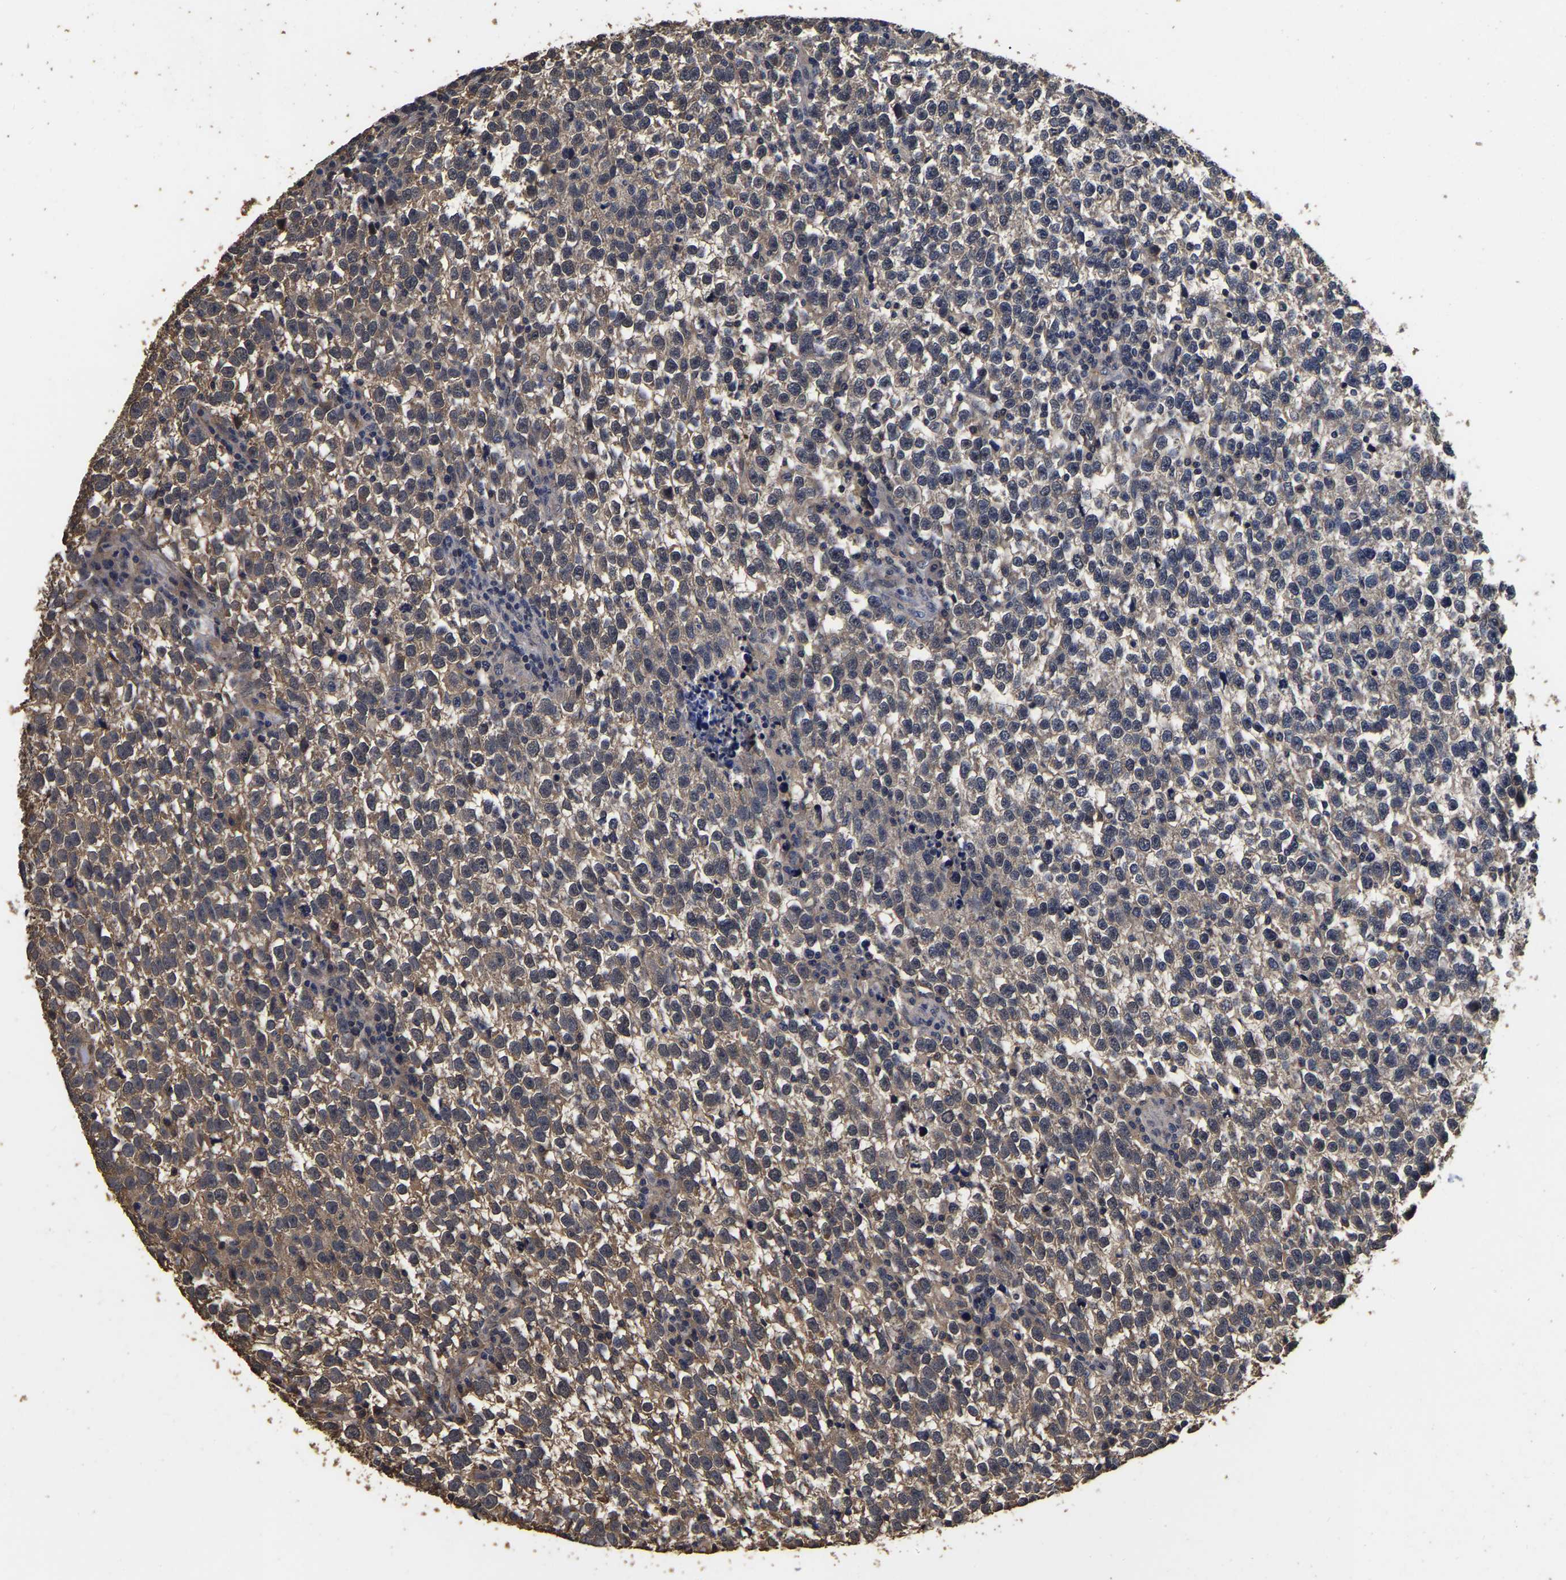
{"staining": {"intensity": "weak", "quantity": ">75%", "location": "cytoplasmic/membranous"}, "tissue": "testis cancer", "cell_type": "Tumor cells", "image_type": "cancer", "snomed": [{"axis": "morphology", "description": "Normal tissue, NOS"}, {"axis": "morphology", "description": "Seminoma, NOS"}, {"axis": "topography", "description": "Testis"}], "caption": "A brown stain shows weak cytoplasmic/membranous positivity of a protein in human seminoma (testis) tumor cells.", "gene": "STK32C", "patient": {"sex": "male", "age": 43}}